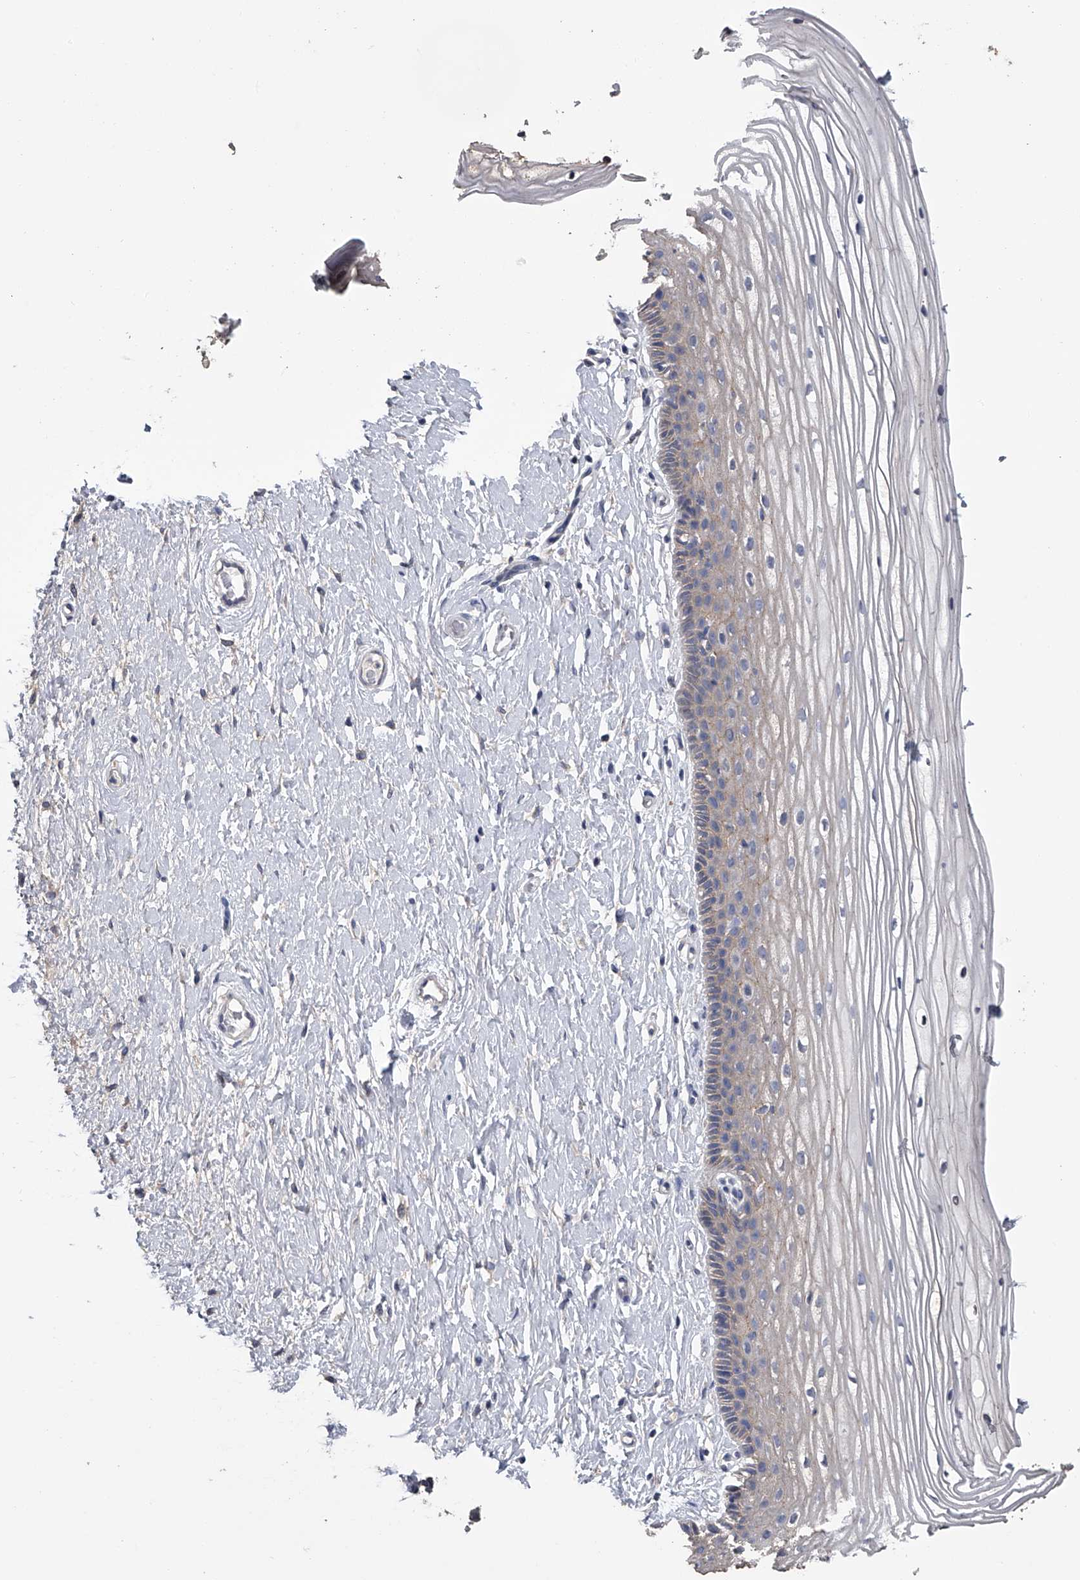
{"staining": {"intensity": "weak", "quantity": "25%-75%", "location": "cytoplasmic/membranous"}, "tissue": "vagina", "cell_type": "Squamous epithelial cells", "image_type": "normal", "snomed": [{"axis": "morphology", "description": "Normal tissue, NOS"}, {"axis": "topography", "description": "Vagina"}, {"axis": "topography", "description": "Cervix"}], "caption": "About 25%-75% of squamous epithelial cells in benign vagina demonstrate weak cytoplasmic/membranous protein expression as visualized by brown immunohistochemical staining.", "gene": "ZNF343", "patient": {"sex": "female", "age": 40}}